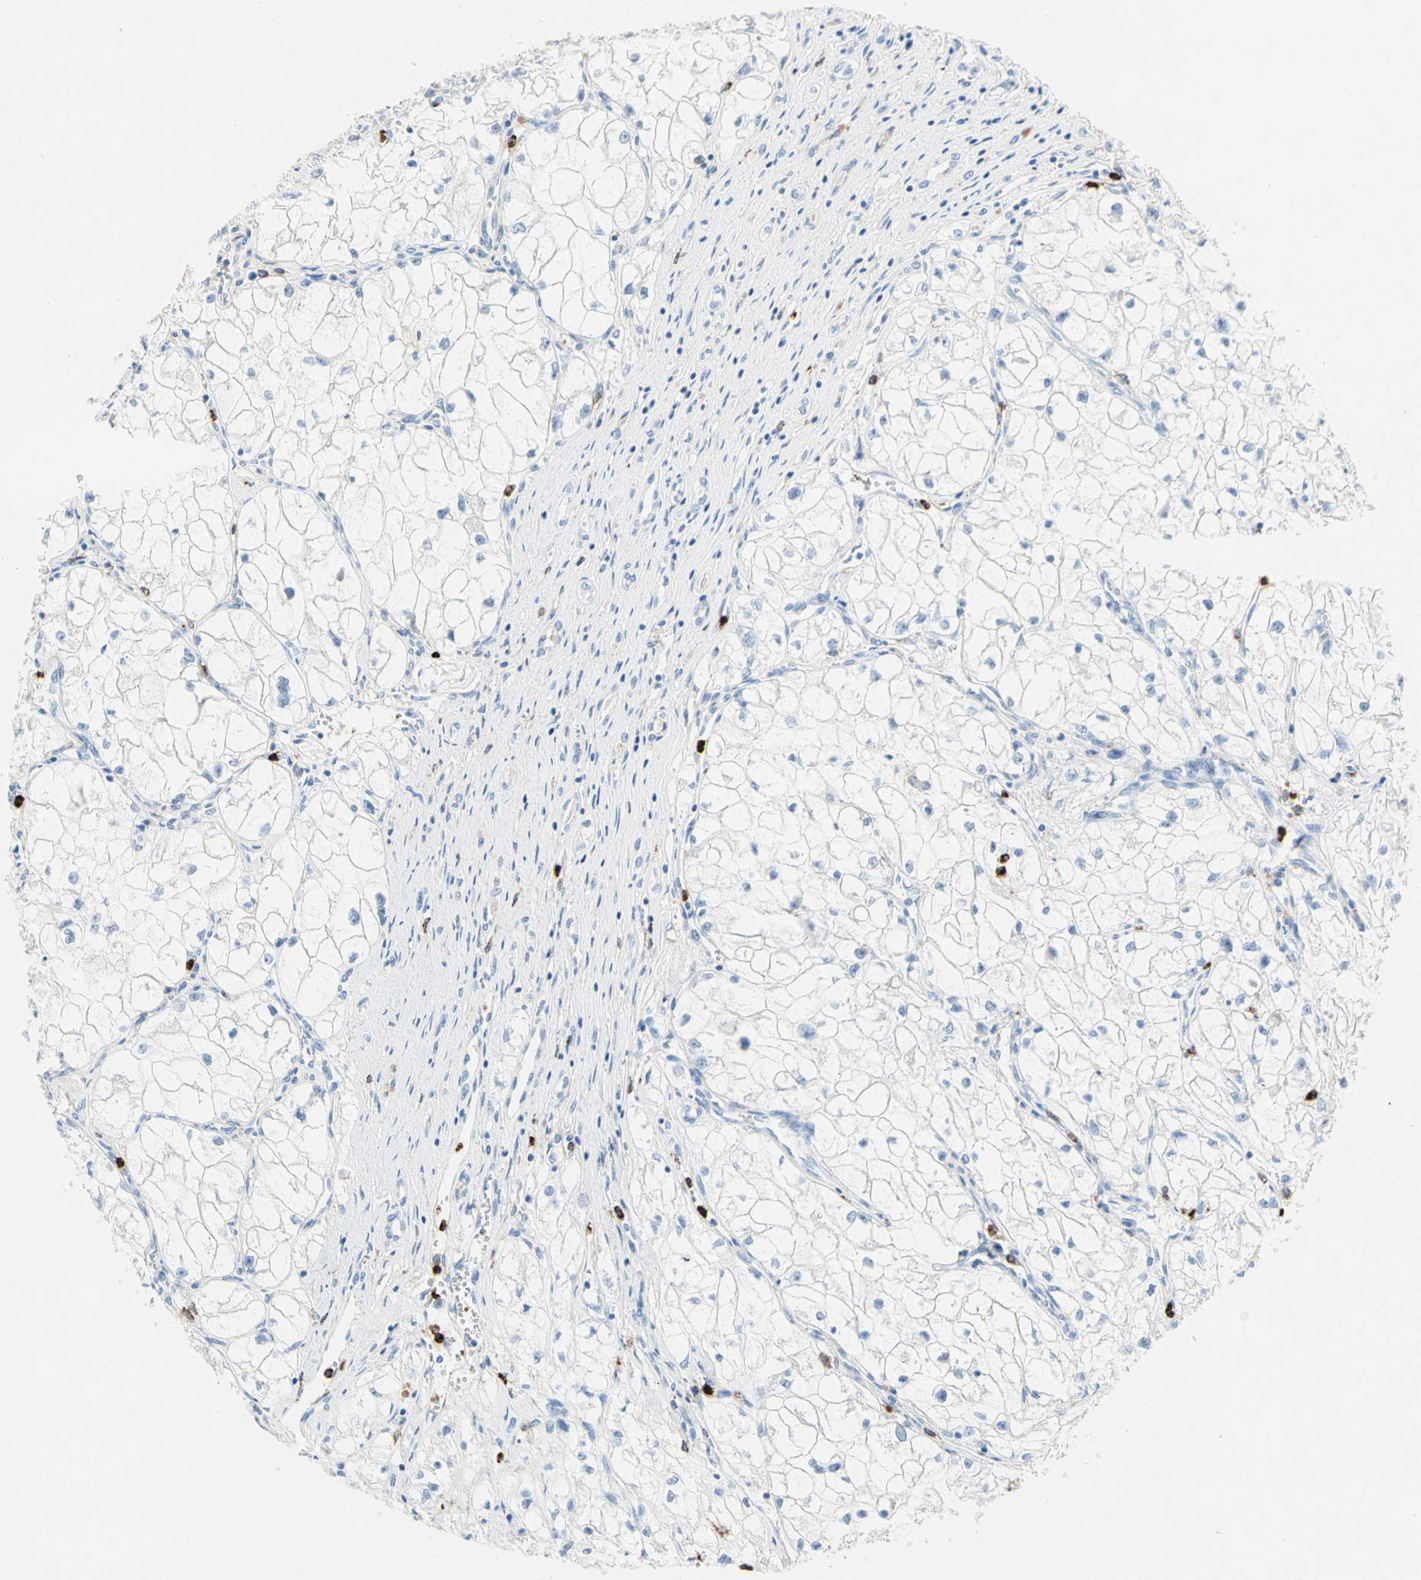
{"staining": {"intensity": "negative", "quantity": "none", "location": "none"}, "tissue": "renal cancer", "cell_type": "Tumor cells", "image_type": "cancer", "snomed": [{"axis": "morphology", "description": "Adenocarcinoma, NOS"}, {"axis": "topography", "description": "Kidney"}], "caption": "IHC micrograph of human renal cancer stained for a protein (brown), which displays no positivity in tumor cells. (DAB (3,3'-diaminobenzidine) immunohistochemistry (IHC), high magnification).", "gene": "CLEC4A", "patient": {"sex": "female", "age": 70}}